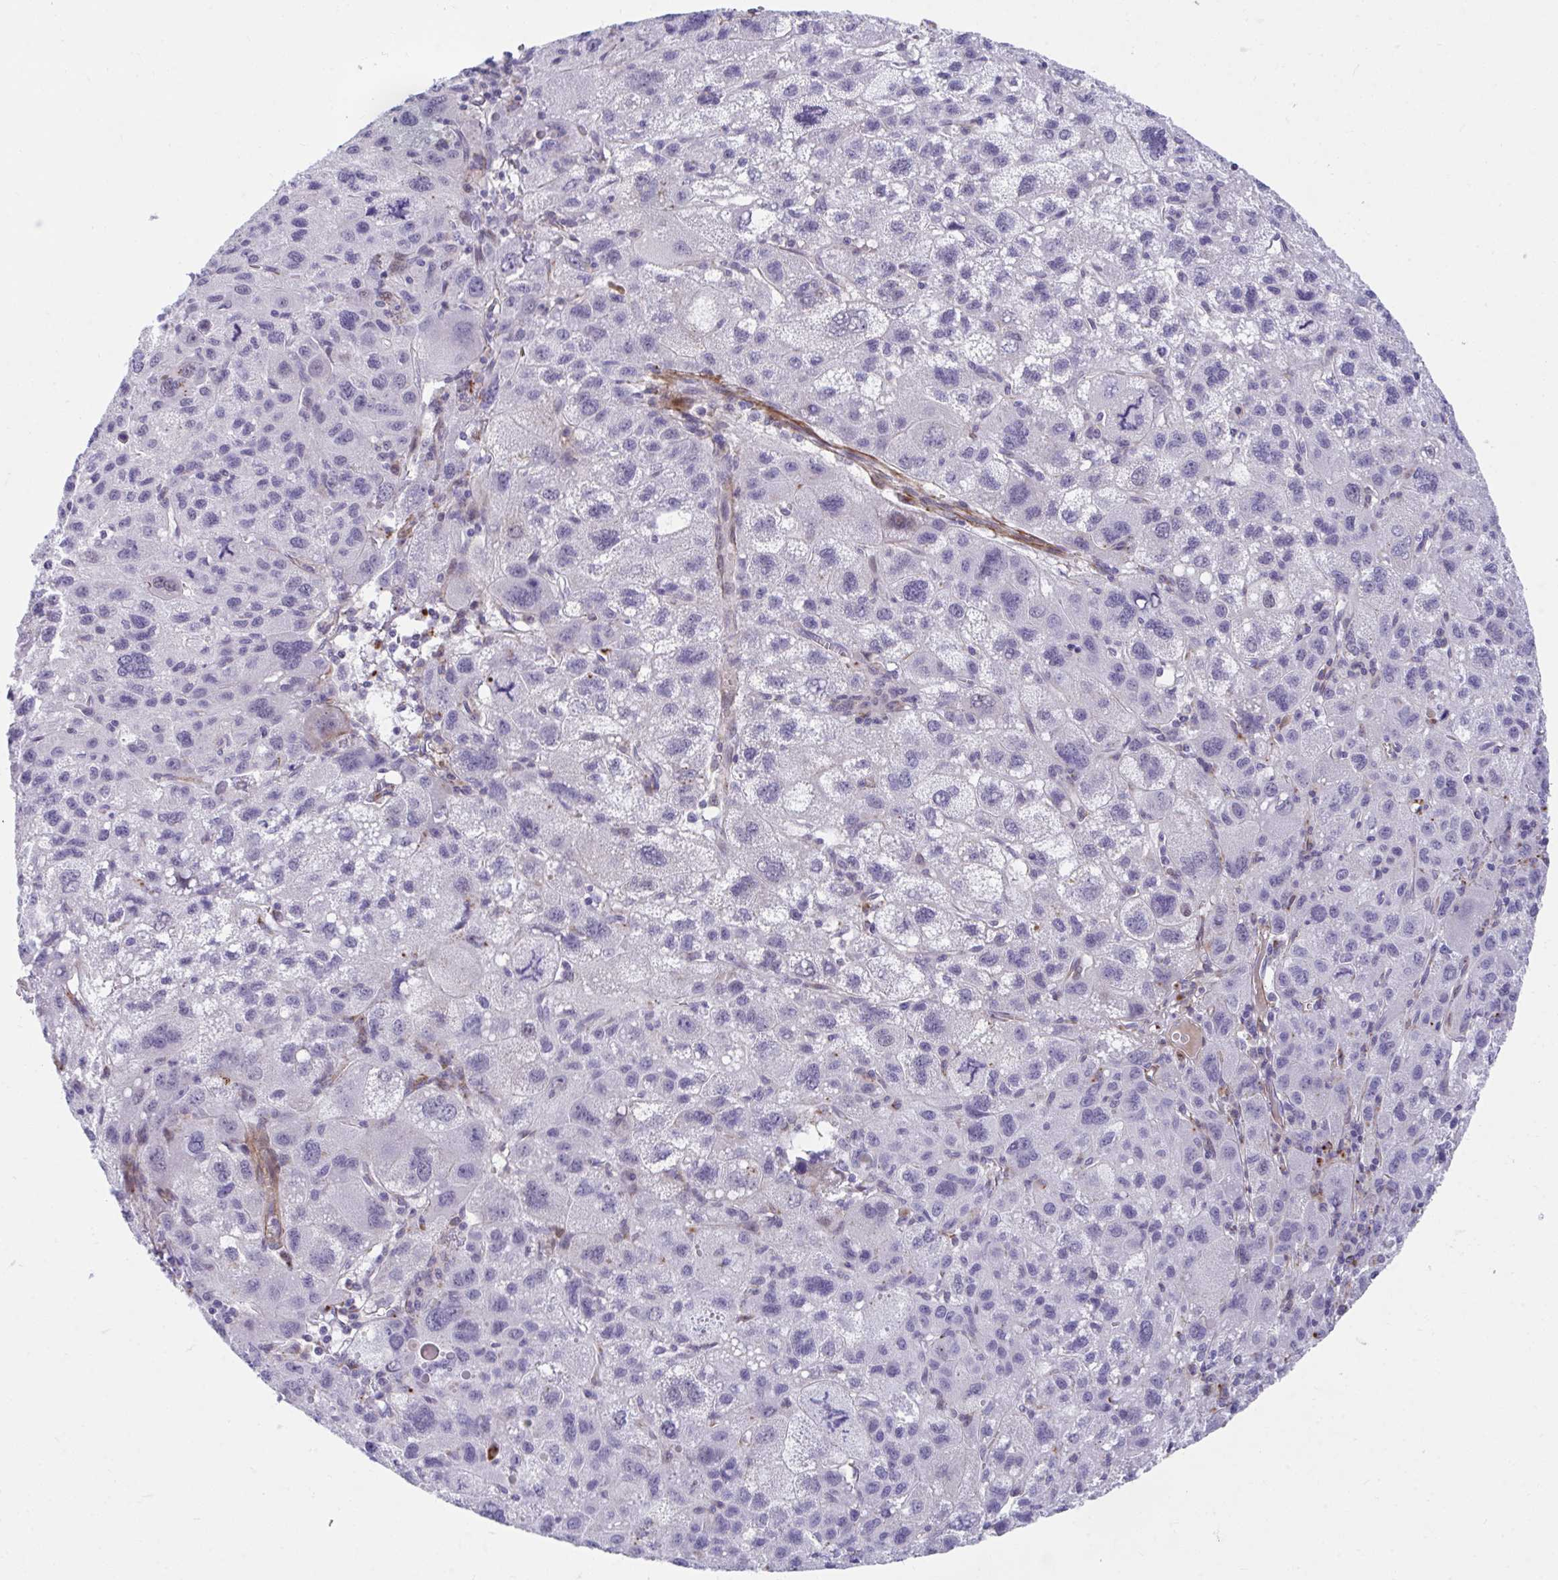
{"staining": {"intensity": "negative", "quantity": "none", "location": "none"}, "tissue": "liver cancer", "cell_type": "Tumor cells", "image_type": "cancer", "snomed": [{"axis": "morphology", "description": "Carcinoma, Hepatocellular, NOS"}, {"axis": "topography", "description": "Liver"}], "caption": "Immunohistochemistry (IHC) micrograph of liver cancer (hepatocellular carcinoma) stained for a protein (brown), which reveals no staining in tumor cells. (DAB IHC, high magnification).", "gene": "CSTB", "patient": {"sex": "female", "age": 77}}